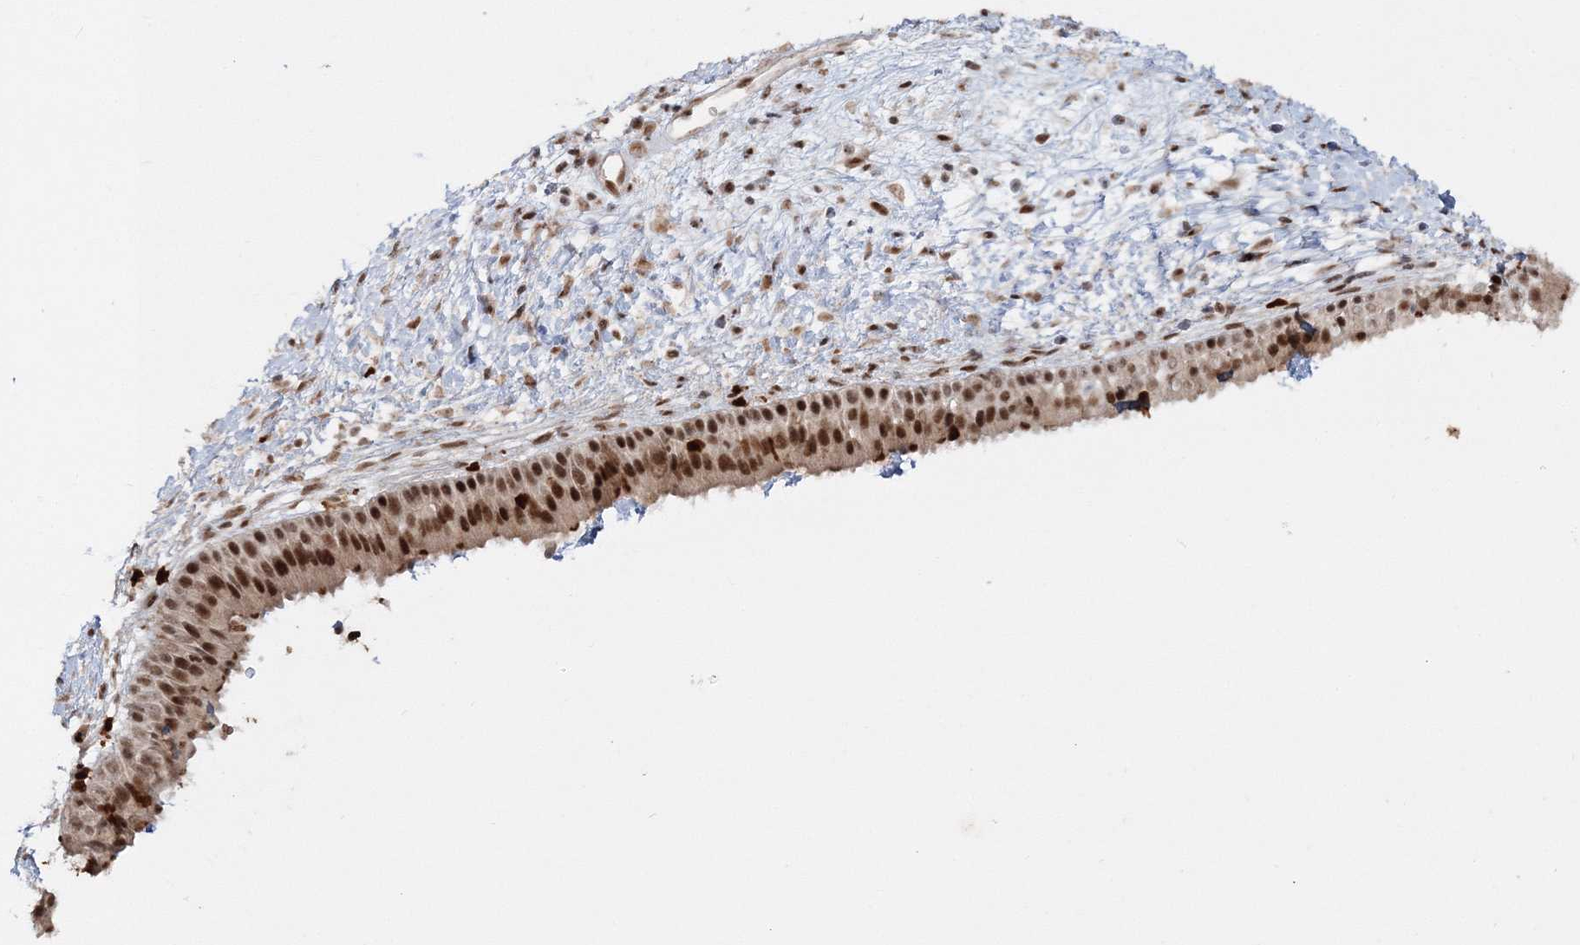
{"staining": {"intensity": "strong", "quantity": ">75%", "location": "cytoplasmic/membranous,nuclear"}, "tissue": "nasopharynx", "cell_type": "Respiratory epithelial cells", "image_type": "normal", "snomed": [{"axis": "morphology", "description": "Normal tissue, NOS"}, {"axis": "topography", "description": "Nasopharynx"}], "caption": "Immunohistochemistry of unremarkable nasopharynx exhibits high levels of strong cytoplasmic/membranous,nuclear staining in approximately >75% of respiratory epithelial cells.", "gene": "ENSG00000290315", "patient": {"sex": "male", "age": 22}}